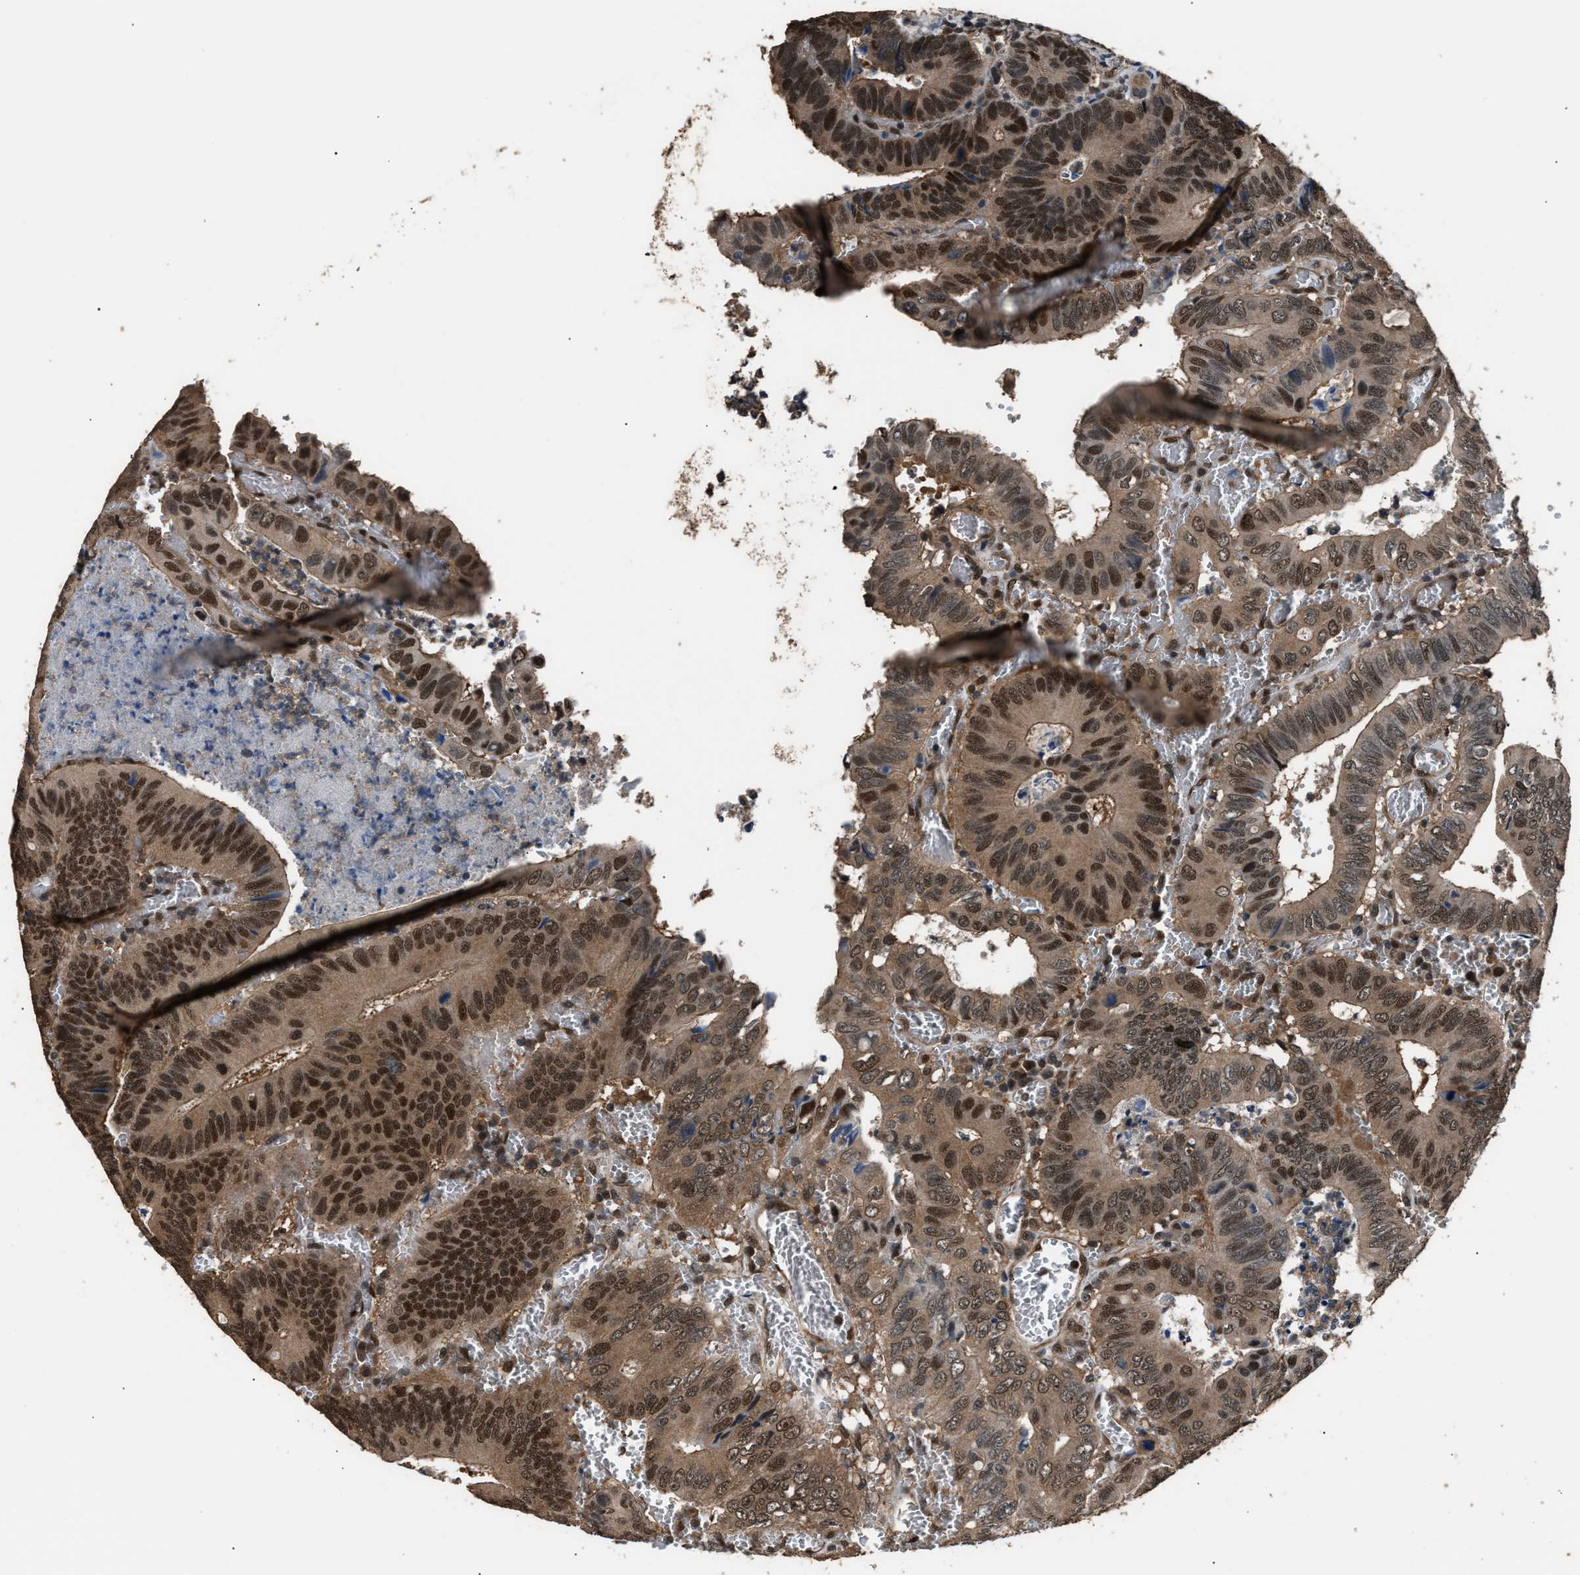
{"staining": {"intensity": "moderate", "quantity": ">75%", "location": "cytoplasmic/membranous,nuclear"}, "tissue": "colorectal cancer", "cell_type": "Tumor cells", "image_type": "cancer", "snomed": [{"axis": "morphology", "description": "Inflammation, NOS"}, {"axis": "morphology", "description": "Adenocarcinoma, NOS"}, {"axis": "topography", "description": "Colon"}], "caption": "Colorectal cancer (adenocarcinoma) stained with immunohistochemistry exhibits moderate cytoplasmic/membranous and nuclear expression in approximately >75% of tumor cells.", "gene": "DFFA", "patient": {"sex": "male", "age": 72}}